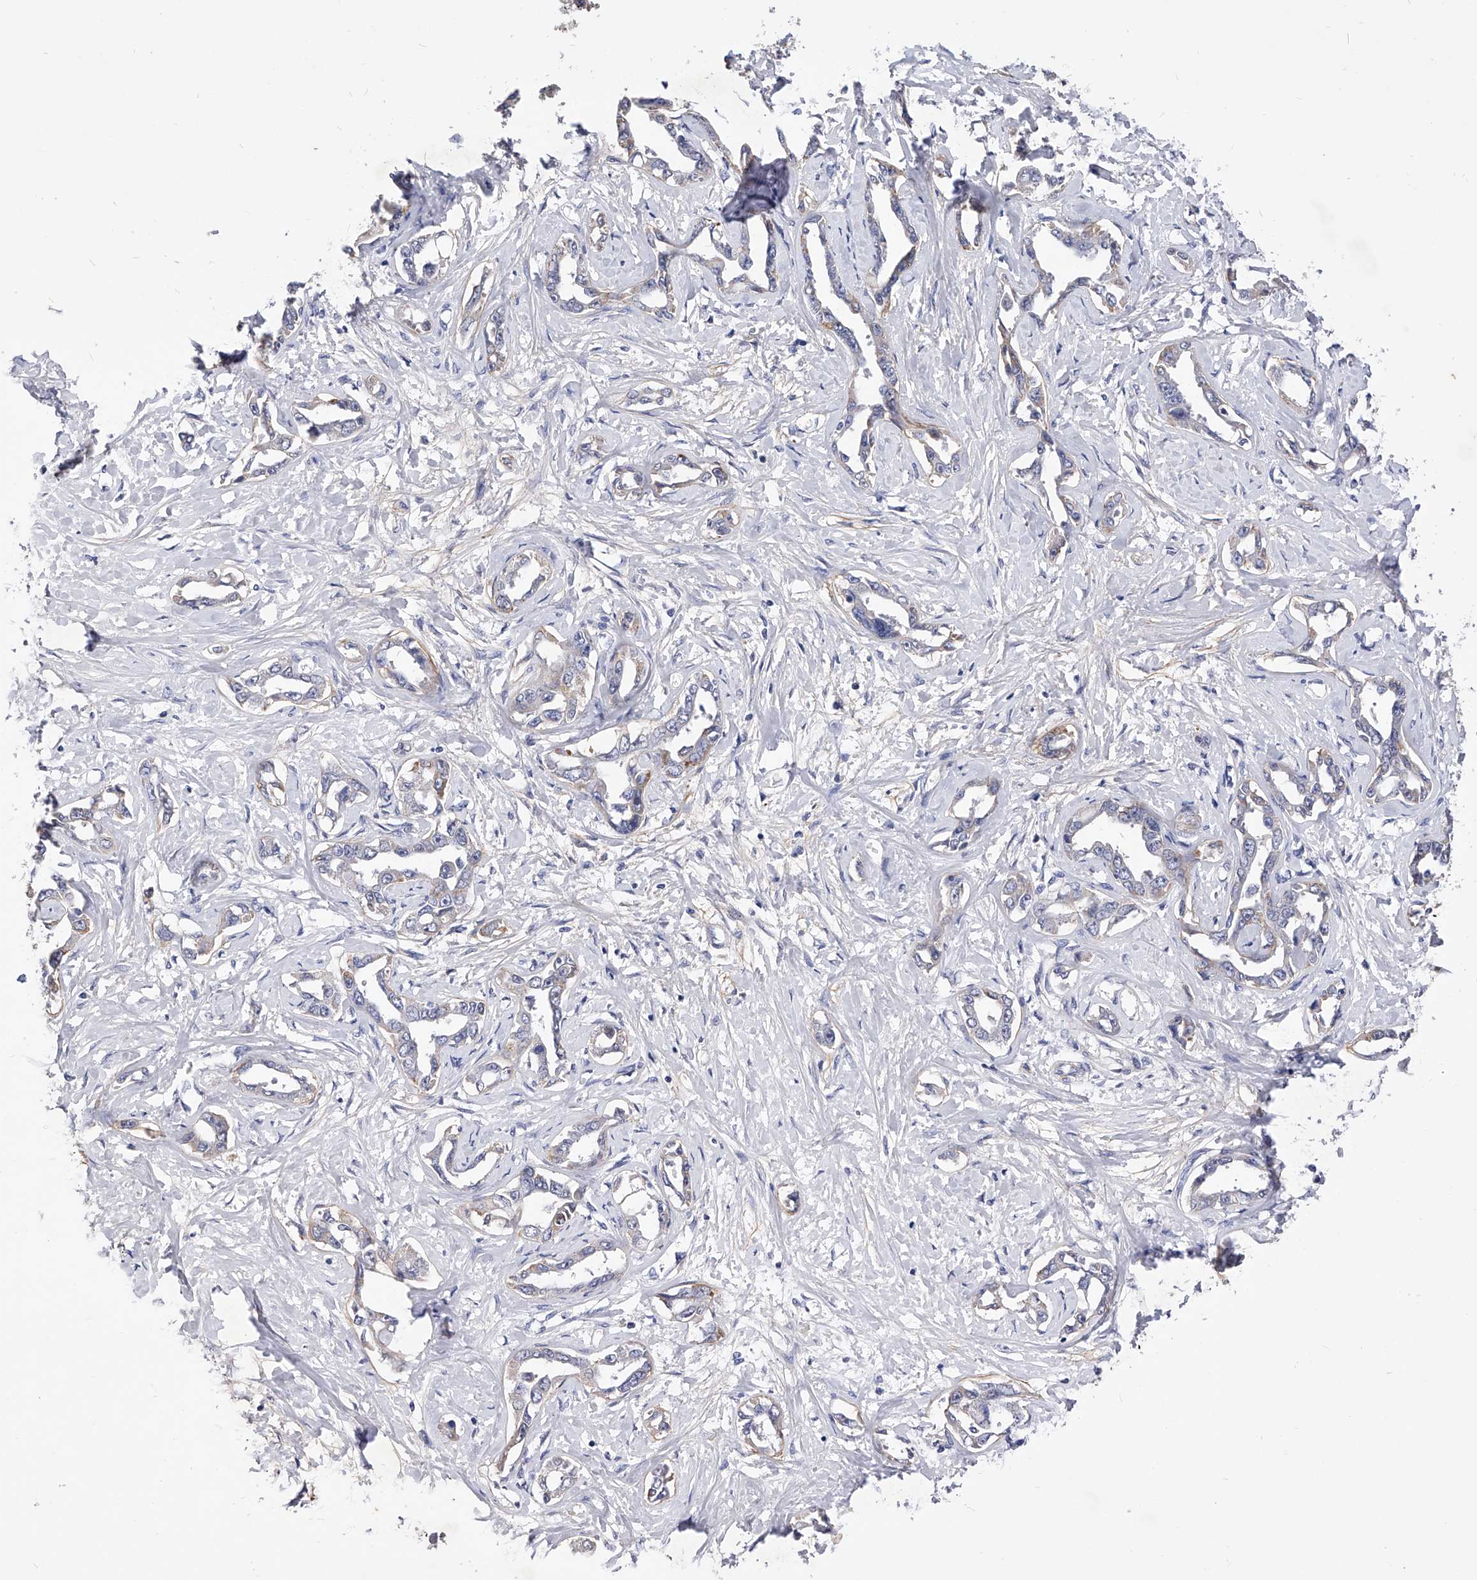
{"staining": {"intensity": "weak", "quantity": "<25%", "location": "cytoplasmic/membranous"}, "tissue": "liver cancer", "cell_type": "Tumor cells", "image_type": "cancer", "snomed": [{"axis": "morphology", "description": "Cholangiocarcinoma"}, {"axis": "topography", "description": "Liver"}], "caption": "DAB (3,3'-diaminobenzidine) immunohistochemical staining of liver cancer displays no significant positivity in tumor cells.", "gene": "ZNF529", "patient": {"sex": "male", "age": 59}}